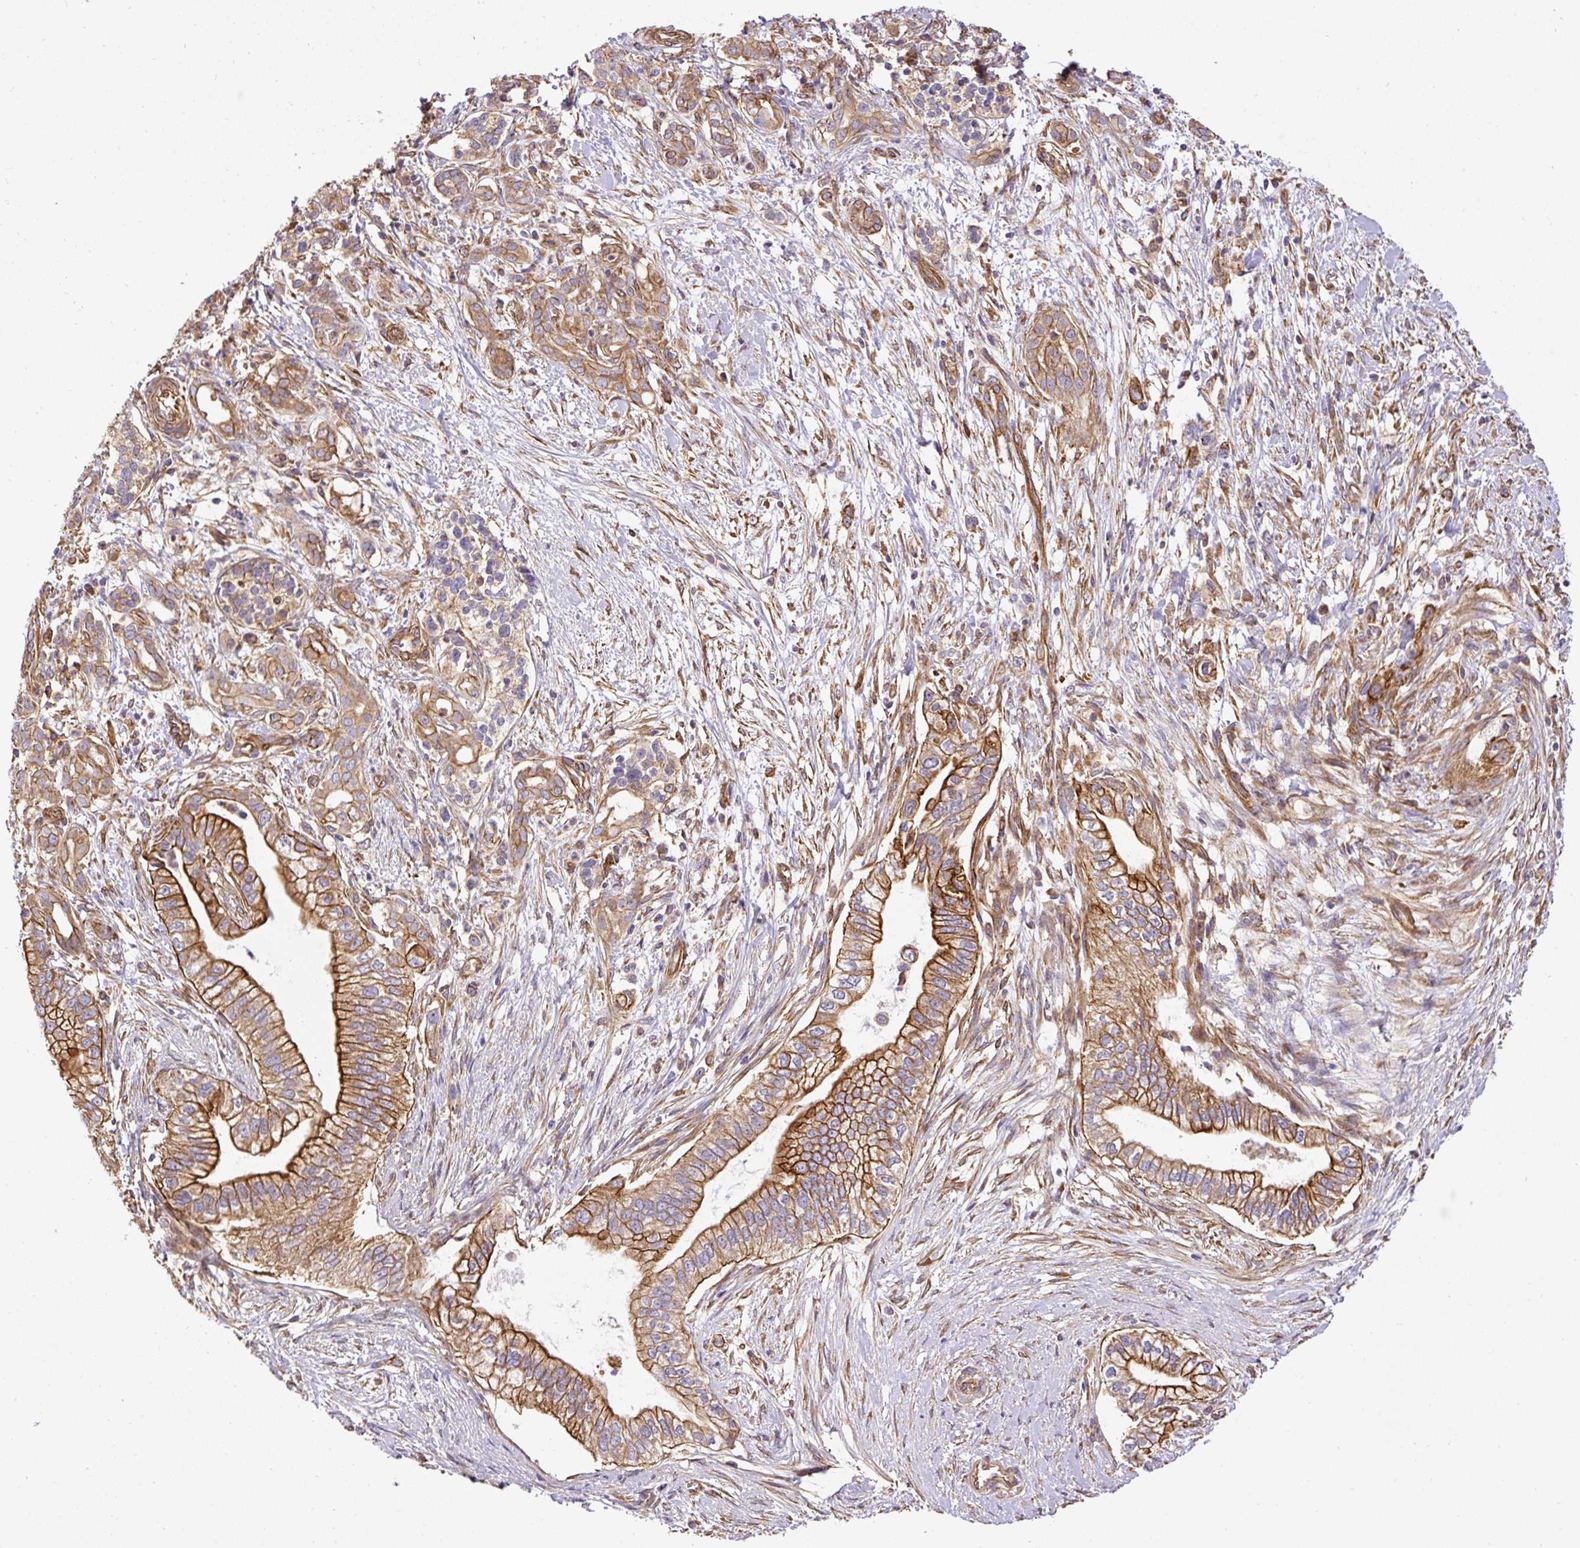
{"staining": {"intensity": "strong", "quantity": ">75%", "location": "cytoplasmic/membranous"}, "tissue": "pancreatic cancer", "cell_type": "Tumor cells", "image_type": "cancer", "snomed": [{"axis": "morphology", "description": "Adenocarcinoma, NOS"}, {"axis": "topography", "description": "Pancreas"}], "caption": "Protein staining of pancreatic adenocarcinoma tissue demonstrates strong cytoplasmic/membranous staining in approximately >75% of tumor cells.", "gene": "DCTN1", "patient": {"sex": "male", "age": 70}}